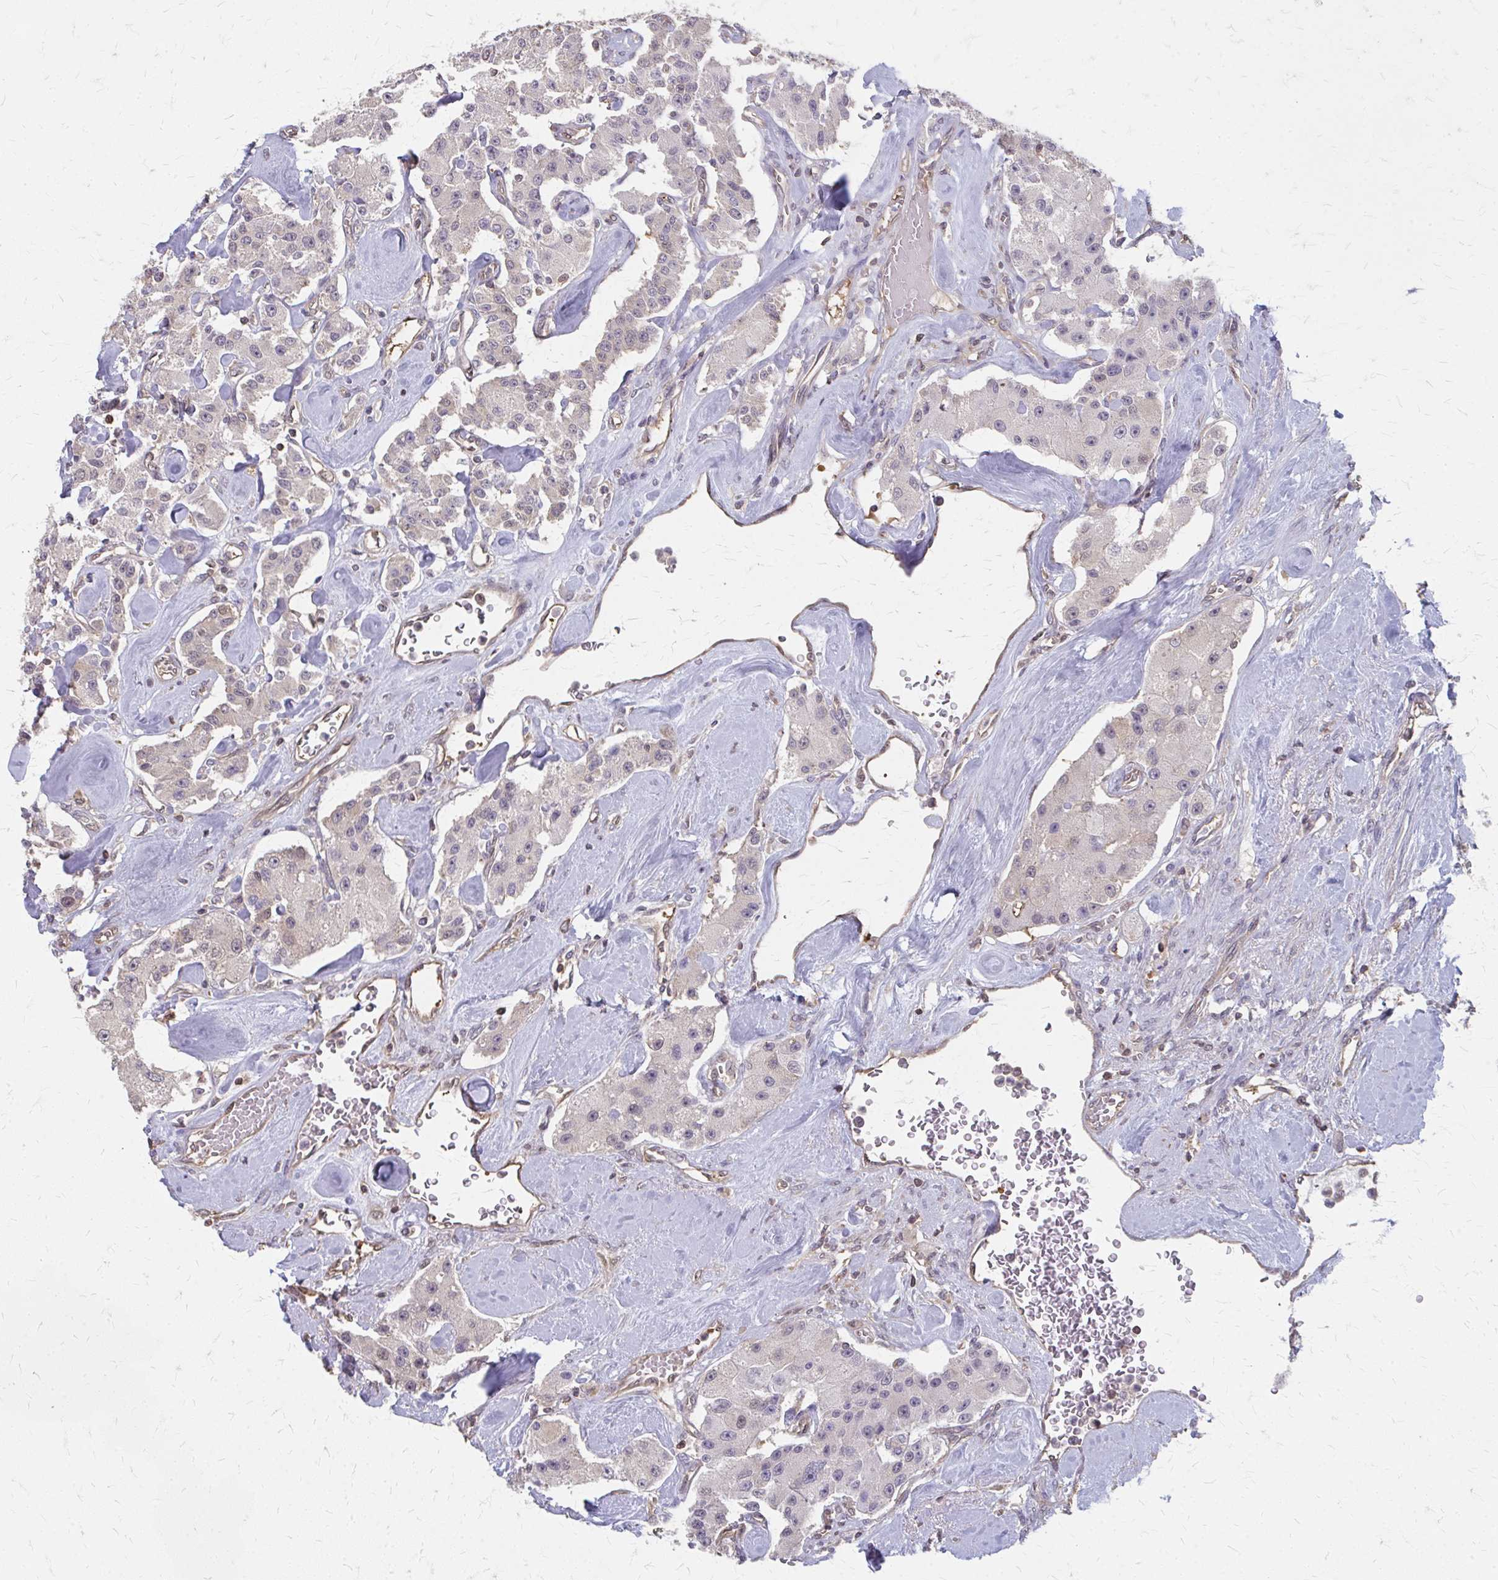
{"staining": {"intensity": "negative", "quantity": "none", "location": "none"}, "tissue": "carcinoid", "cell_type": "Tumor cells", "image_type": "cancer", "snomed": [{"axis": "morphology", "description": "Carcinoid, malignant, NOS"}, {"axis": "topography", "description": "Pancreas"}], "caption": "This is an IHC photomicrograph of carcinoid. There is no expression in tumor cells.", "gene": "RABGAP1L", "patient": {"sex": "male", "age": 41}}